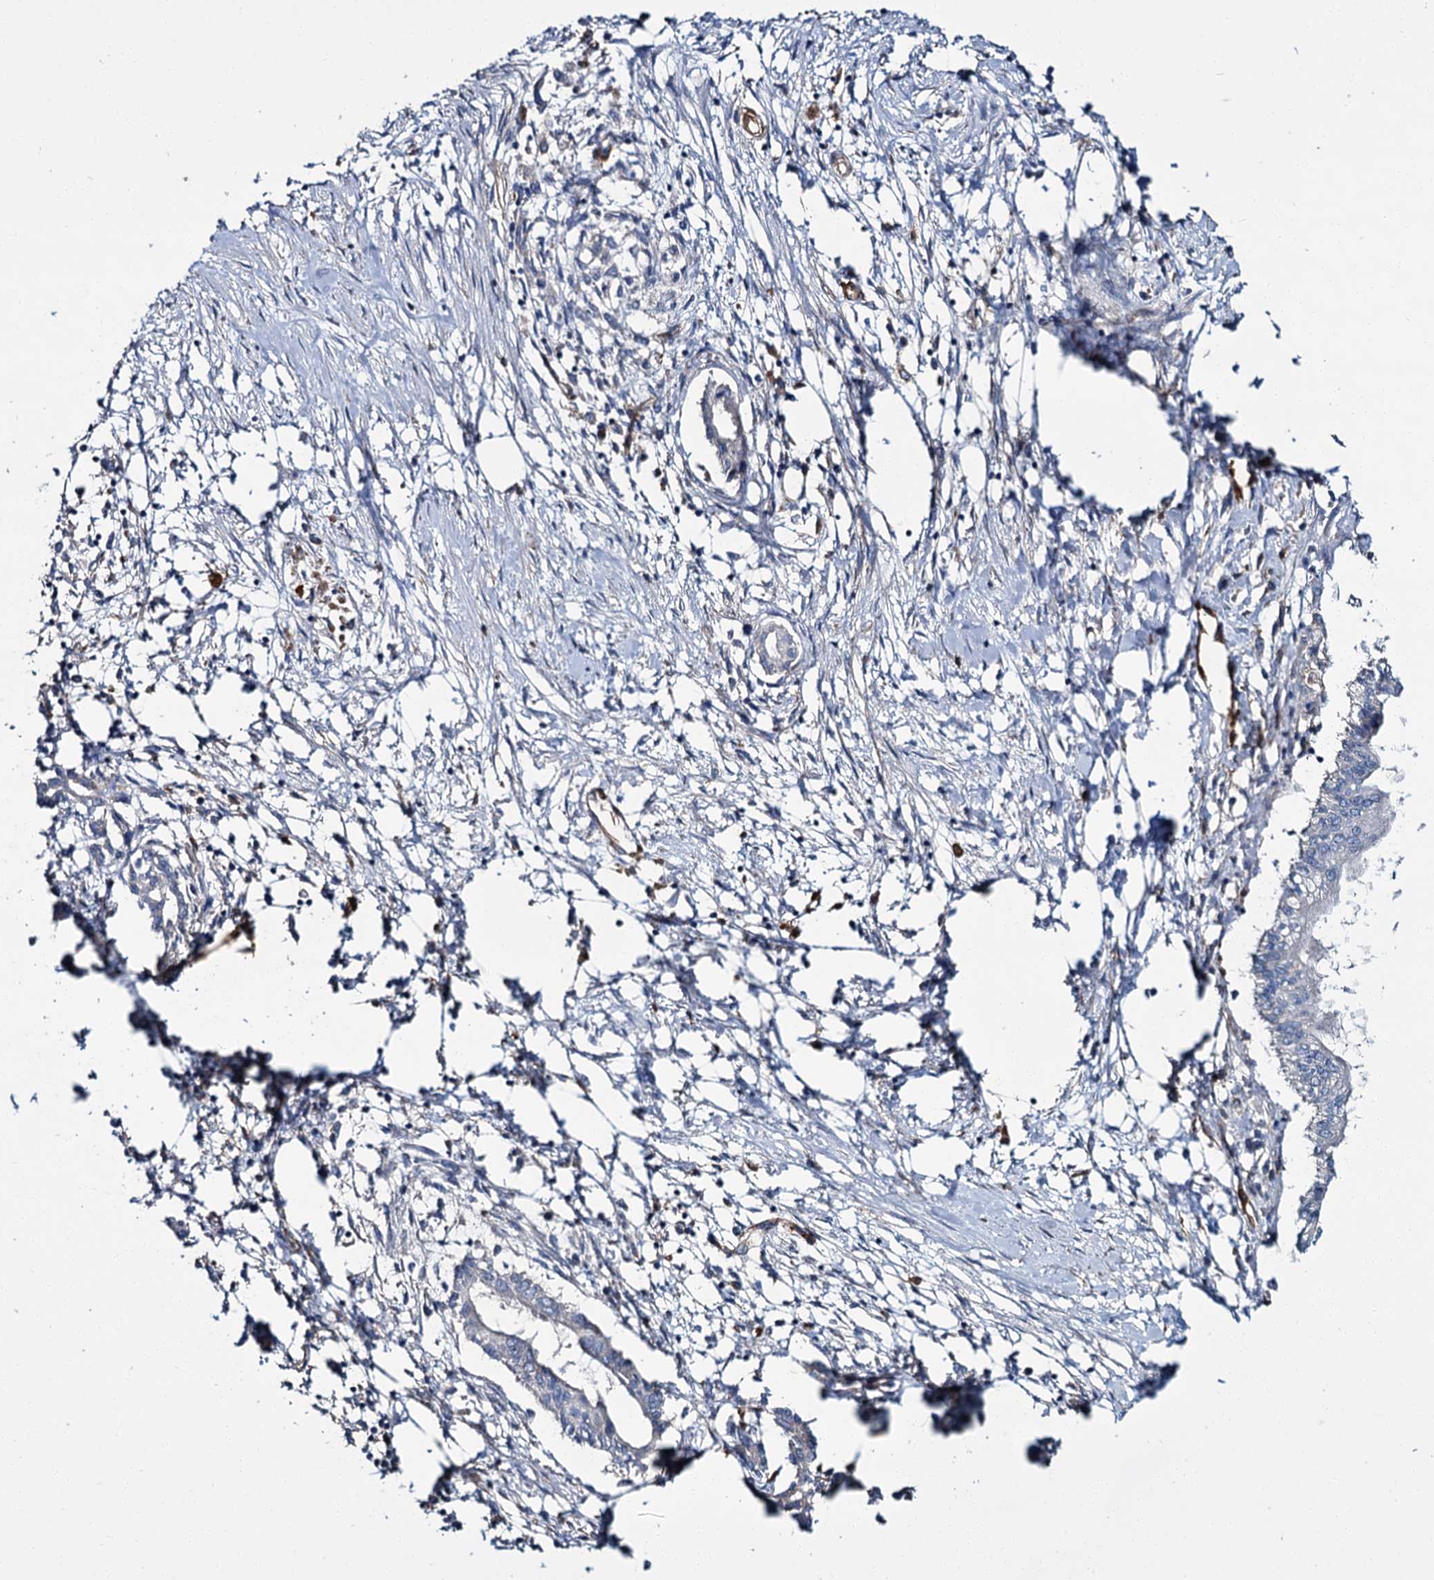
{"staining": {"intensity": "negative", "quantity": "none", "location": "none"}, "tissue": "pancreatic cancer", "cell_type": "Tumor cells", "image_type": "cancer", "snomed": [{"axis": "morphology", "description": "Adenocarcinoma, NOS"}, {"axis": "topography", "description": "Pancreas"}], "caption": "Adenocarcinoma (pancreatic) stained for a protein using immunohistochemistry reveals no positivity tumor cells.", "gene": "CACNA1C", "patient": {"sex": "female", "age": 50}}